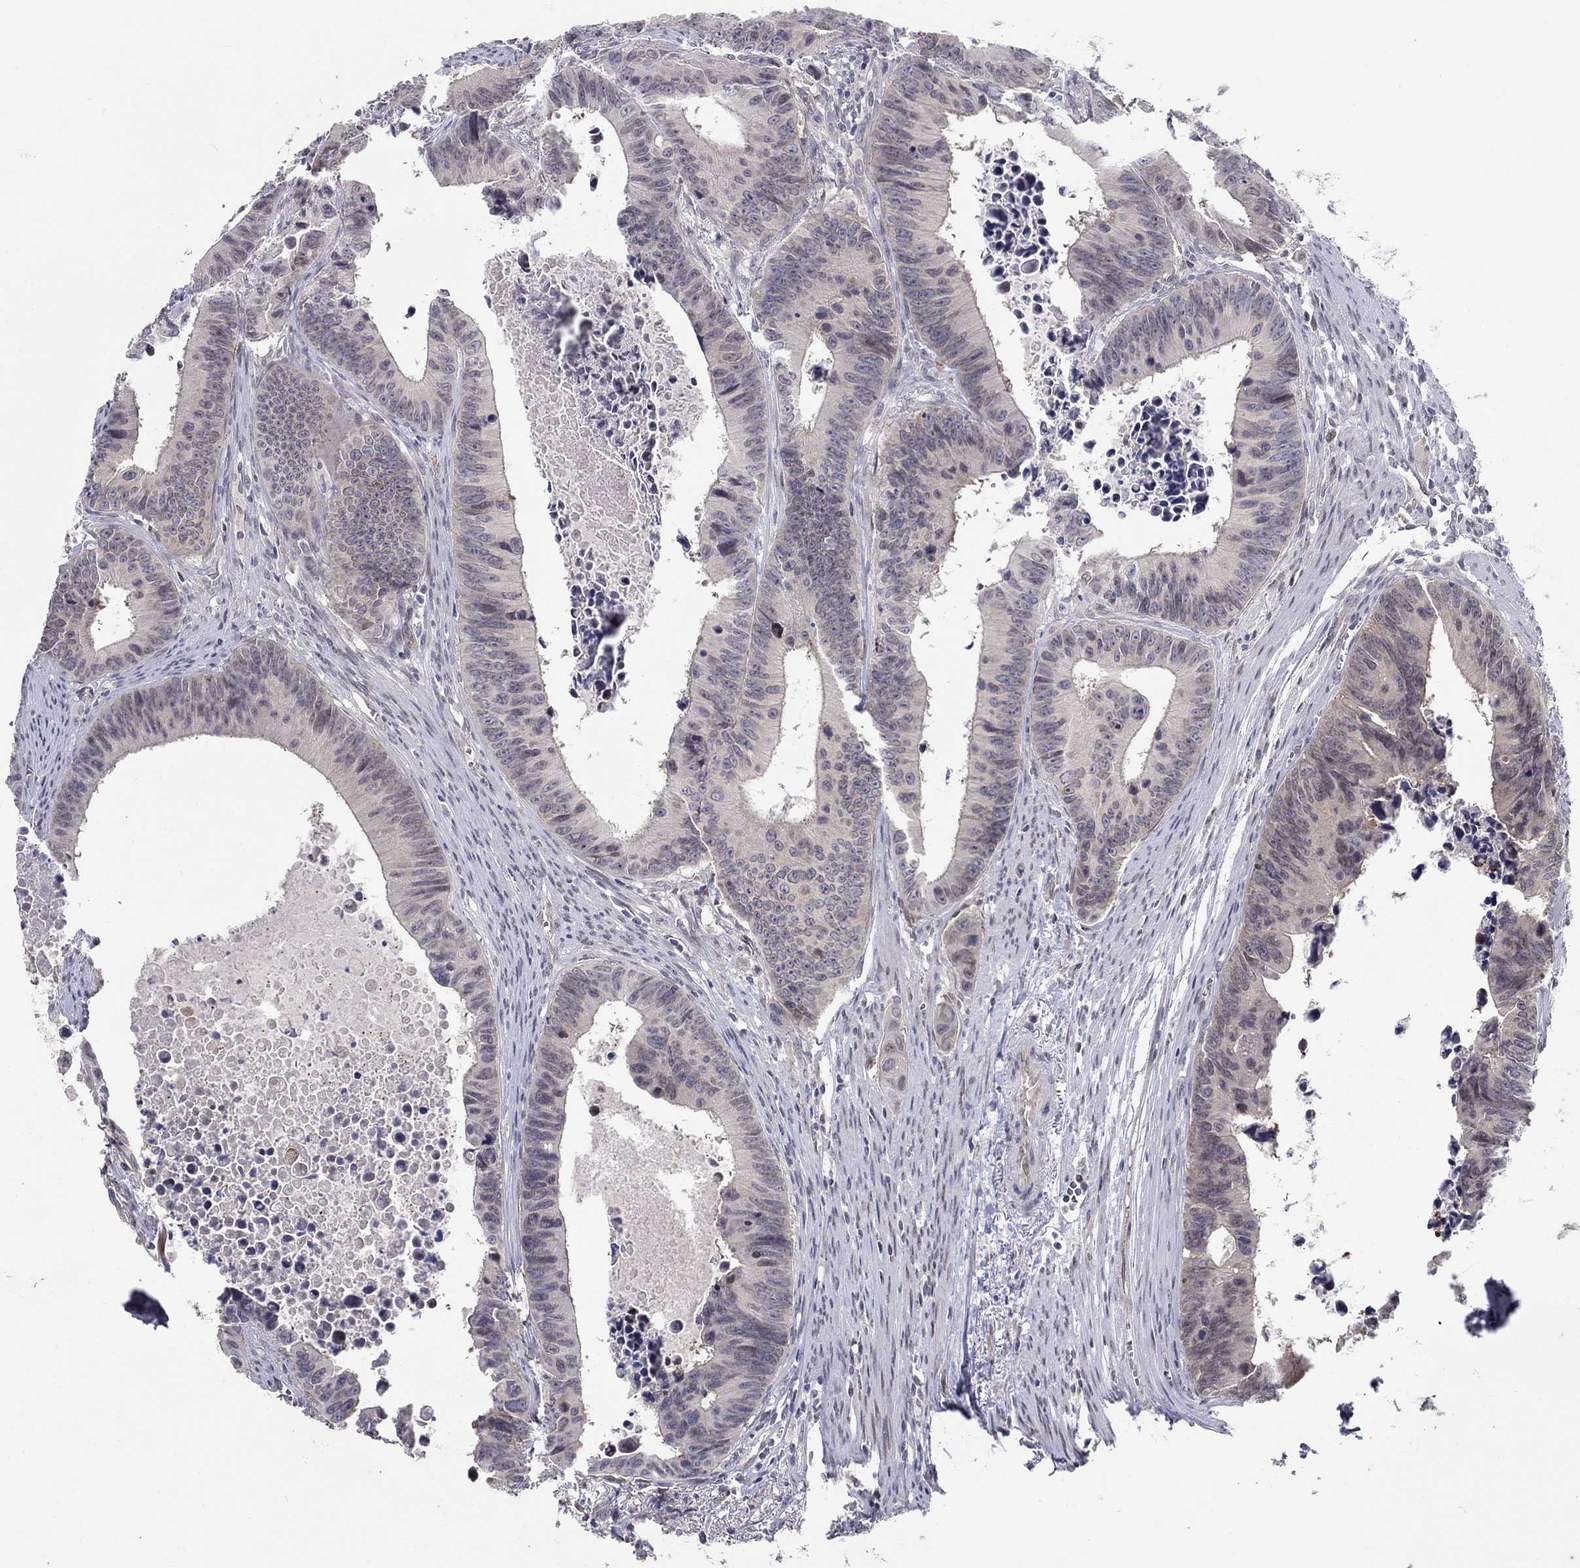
{"staining": {"intensity": "negative", "quantity": "none", "location": "none"}, "tissue": "colorectal cancer", "cell_type": "Tumor cells", "image_type": "cancer", "snomed": [{"axis": "morphology", "description": "Adenocarcinoma, NOS"}, {"axis": "topography", "description": "Colon"}], "caption": "IHC image of neoplastic tissue: colorectal adenocarcinoma stained with DAB (3,3'-diaminobenzidine) displays no significant protein staining in tumor cells.", "gene": "CETN3", "patient": {"sex": "female", "age": 87}}